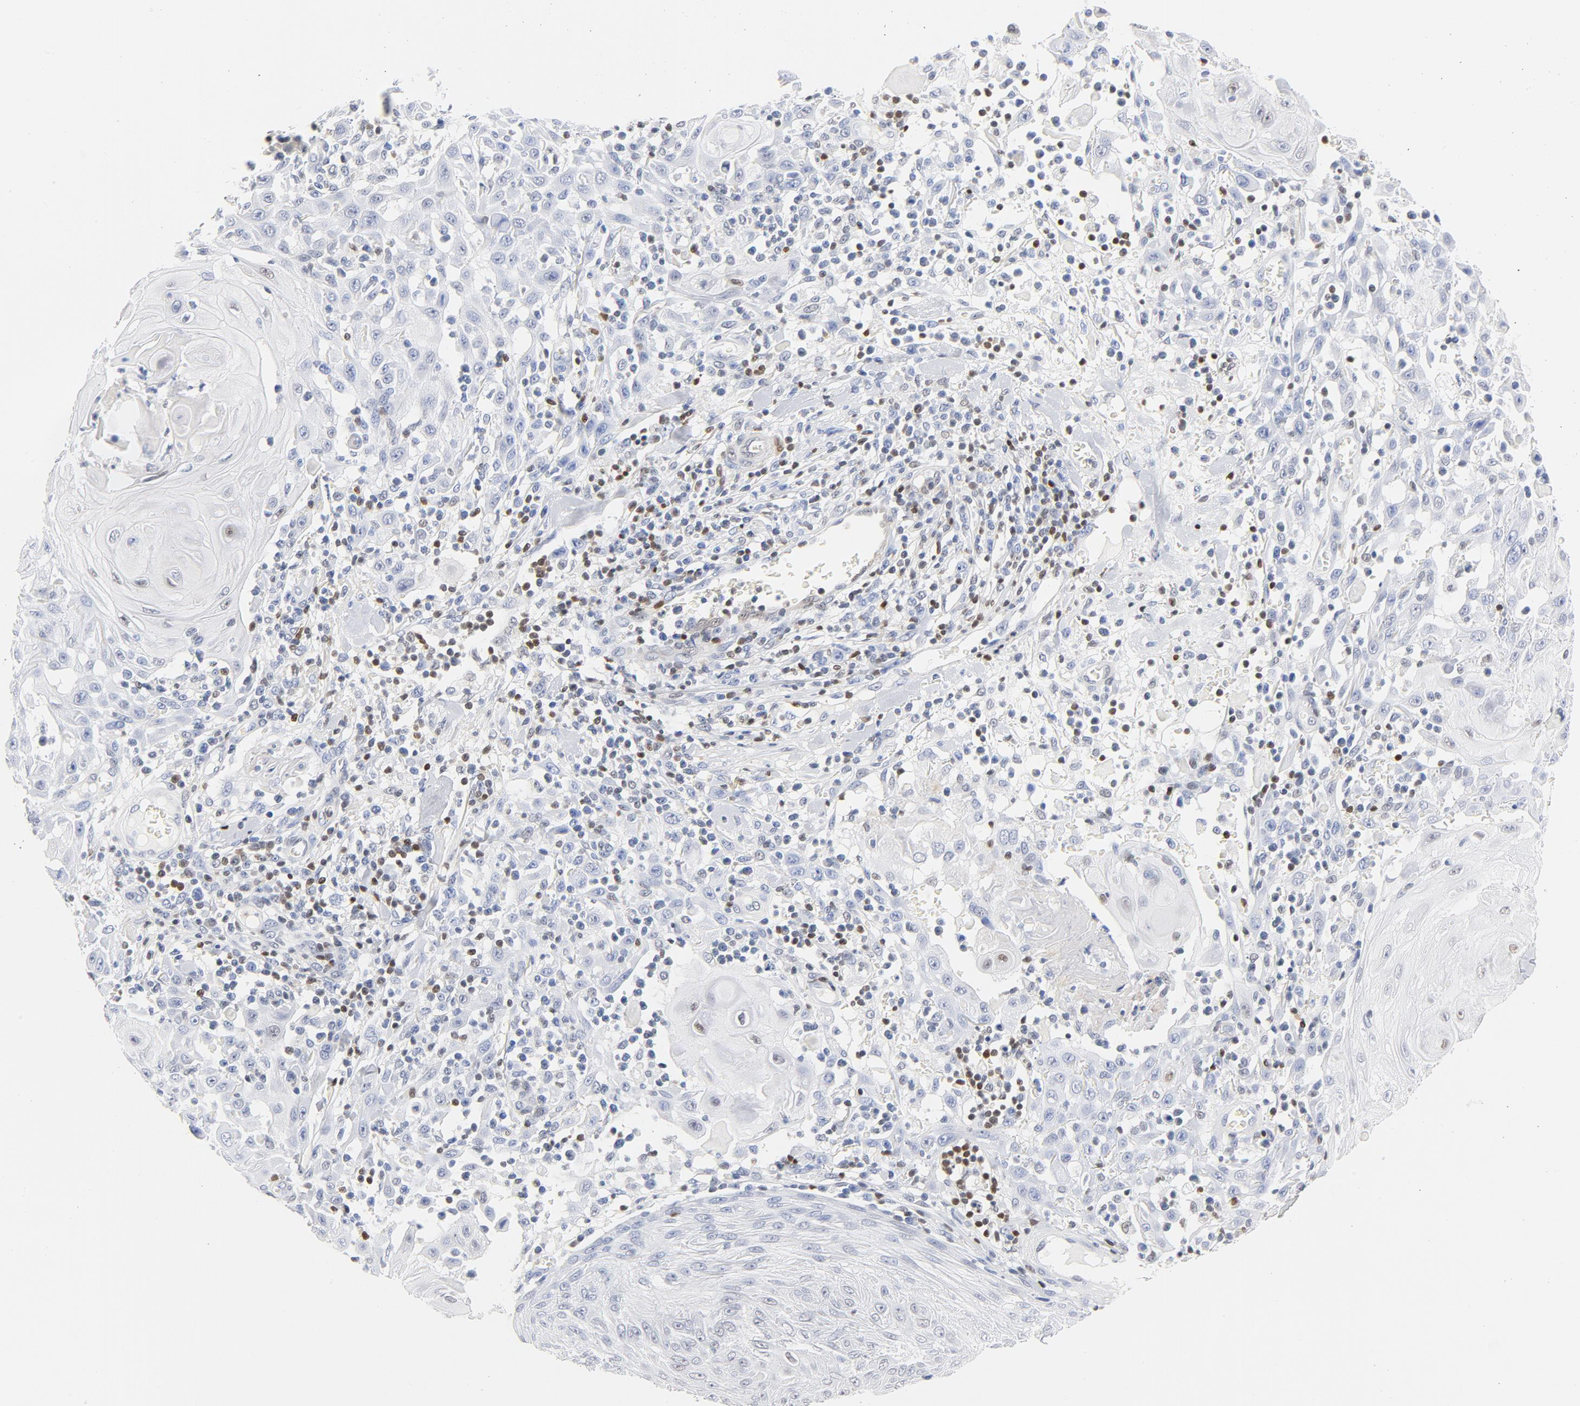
{"staining": {"intensity": "negative", "quantity": "none", "location": "none"}, "tissue": "skin cancer", "cell_type": "Tumor cells", "image_type": "cancer", "snomed": [{"axis": "morphology", "description": "Squamous cell carcinoma, NOS"}, {"axis": "topography", "description": "Skin"}], "caption": "Skin squamous cell carcinoma was stained to show a protein in brown. There is no significant expression in tumor cells.", "gene": "CDKN1B", "patient": {"sex": "male", "age": 24}}